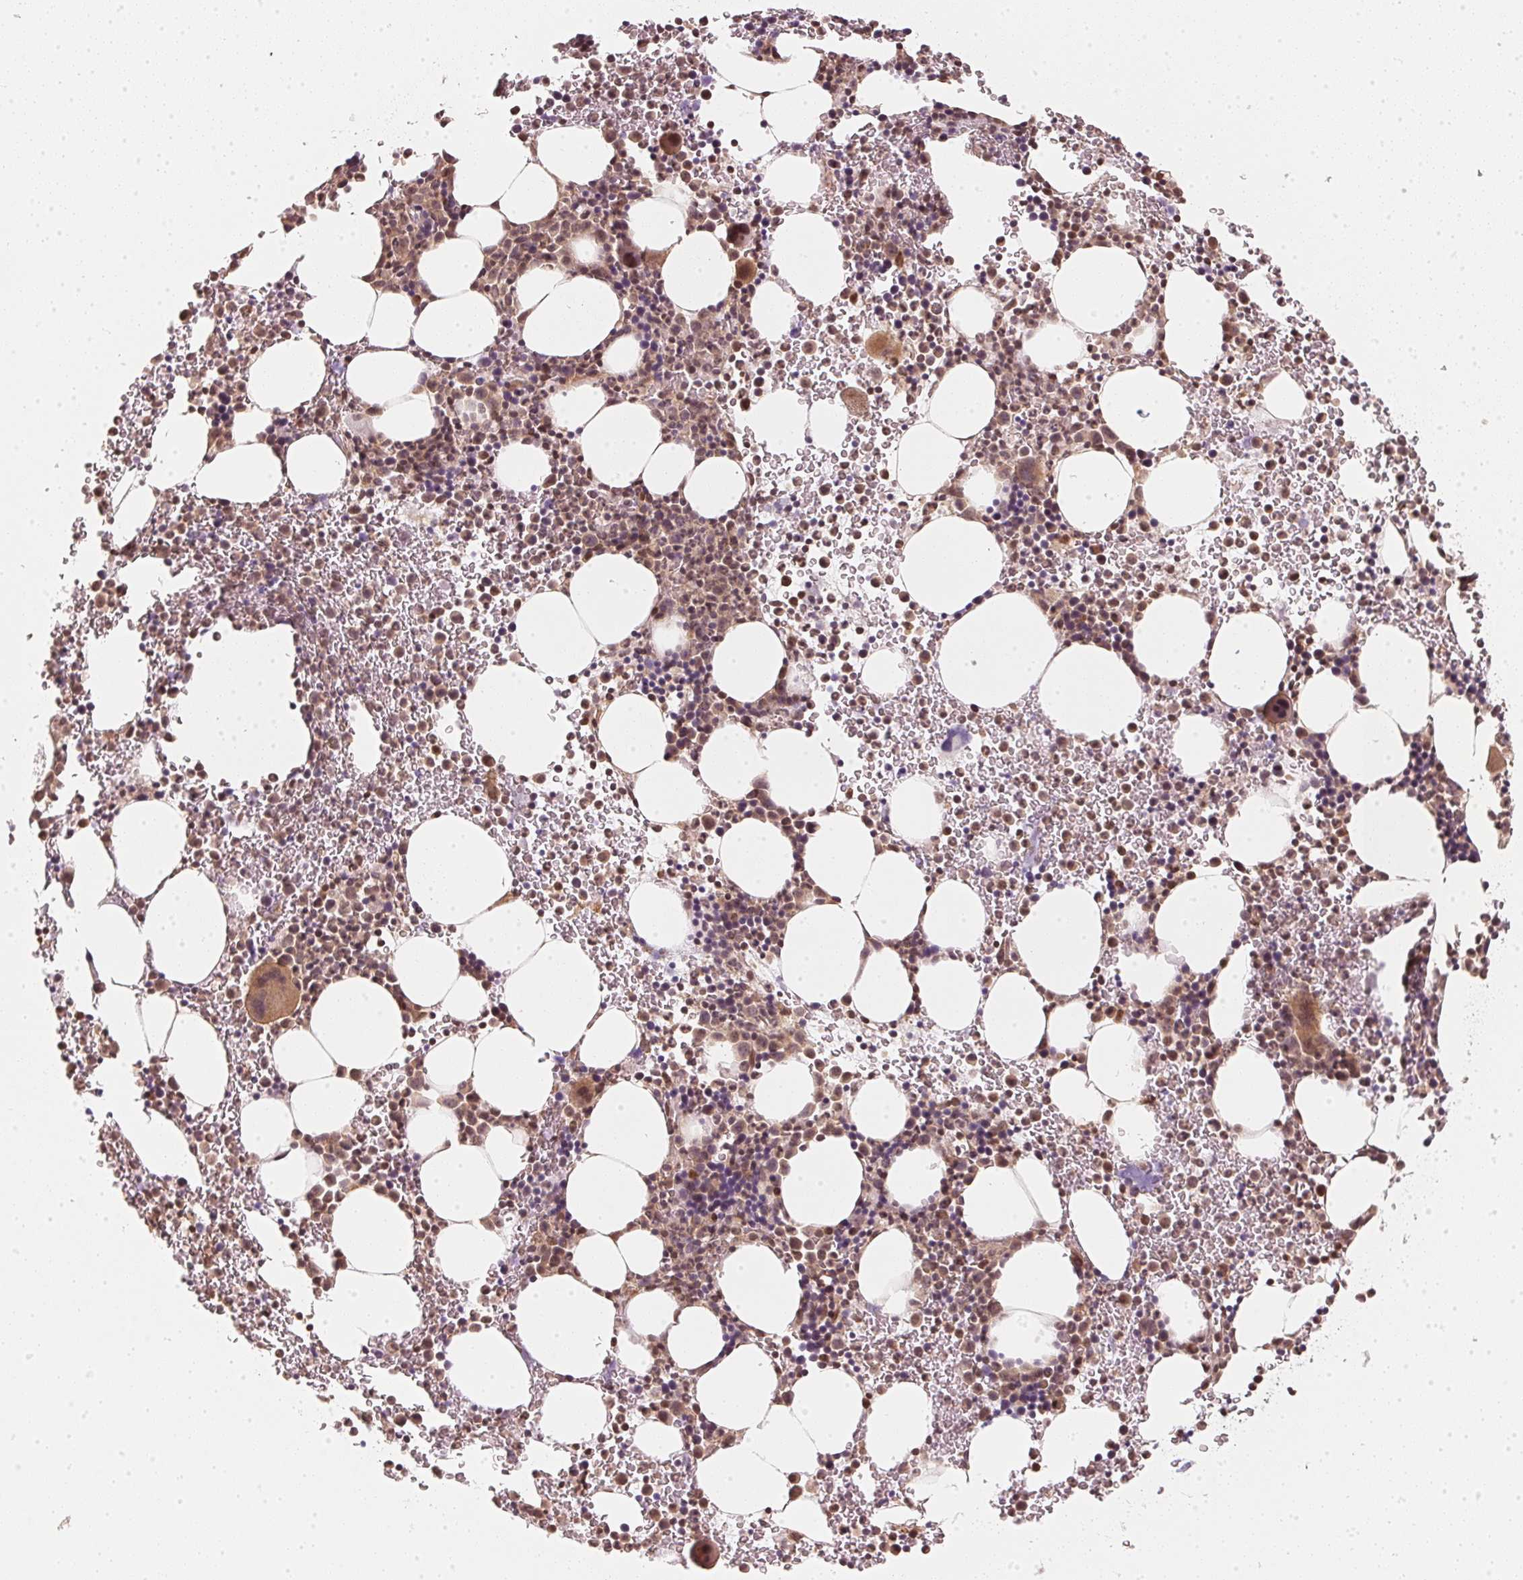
{"staining": {"intensity": "moderate", "quantity": "25%-75%", "location": "cytoplasmic/membranous,nuclear"}, "tissue": "bone marrow", "cell_type": "Hematopoietic cells", "image_type": "normal", "snomed": [{"axis": "morphology", "description": "Normal tissue, NOS"}, {"axis": "topography", "description": "Bone marrow"}], "caption": "Protein expression by immunohistochemistry (IHC) shows moderate cytoplasmic/membranous,nuclear expression in approximately 25%-75% of hematopoietic cells in unremarkable bone marrow. (Brightfield microscopy of DAB IHC at high magnification).", "gene": "UBE2L3", "patient": {"sex": "male", "age": 58}}